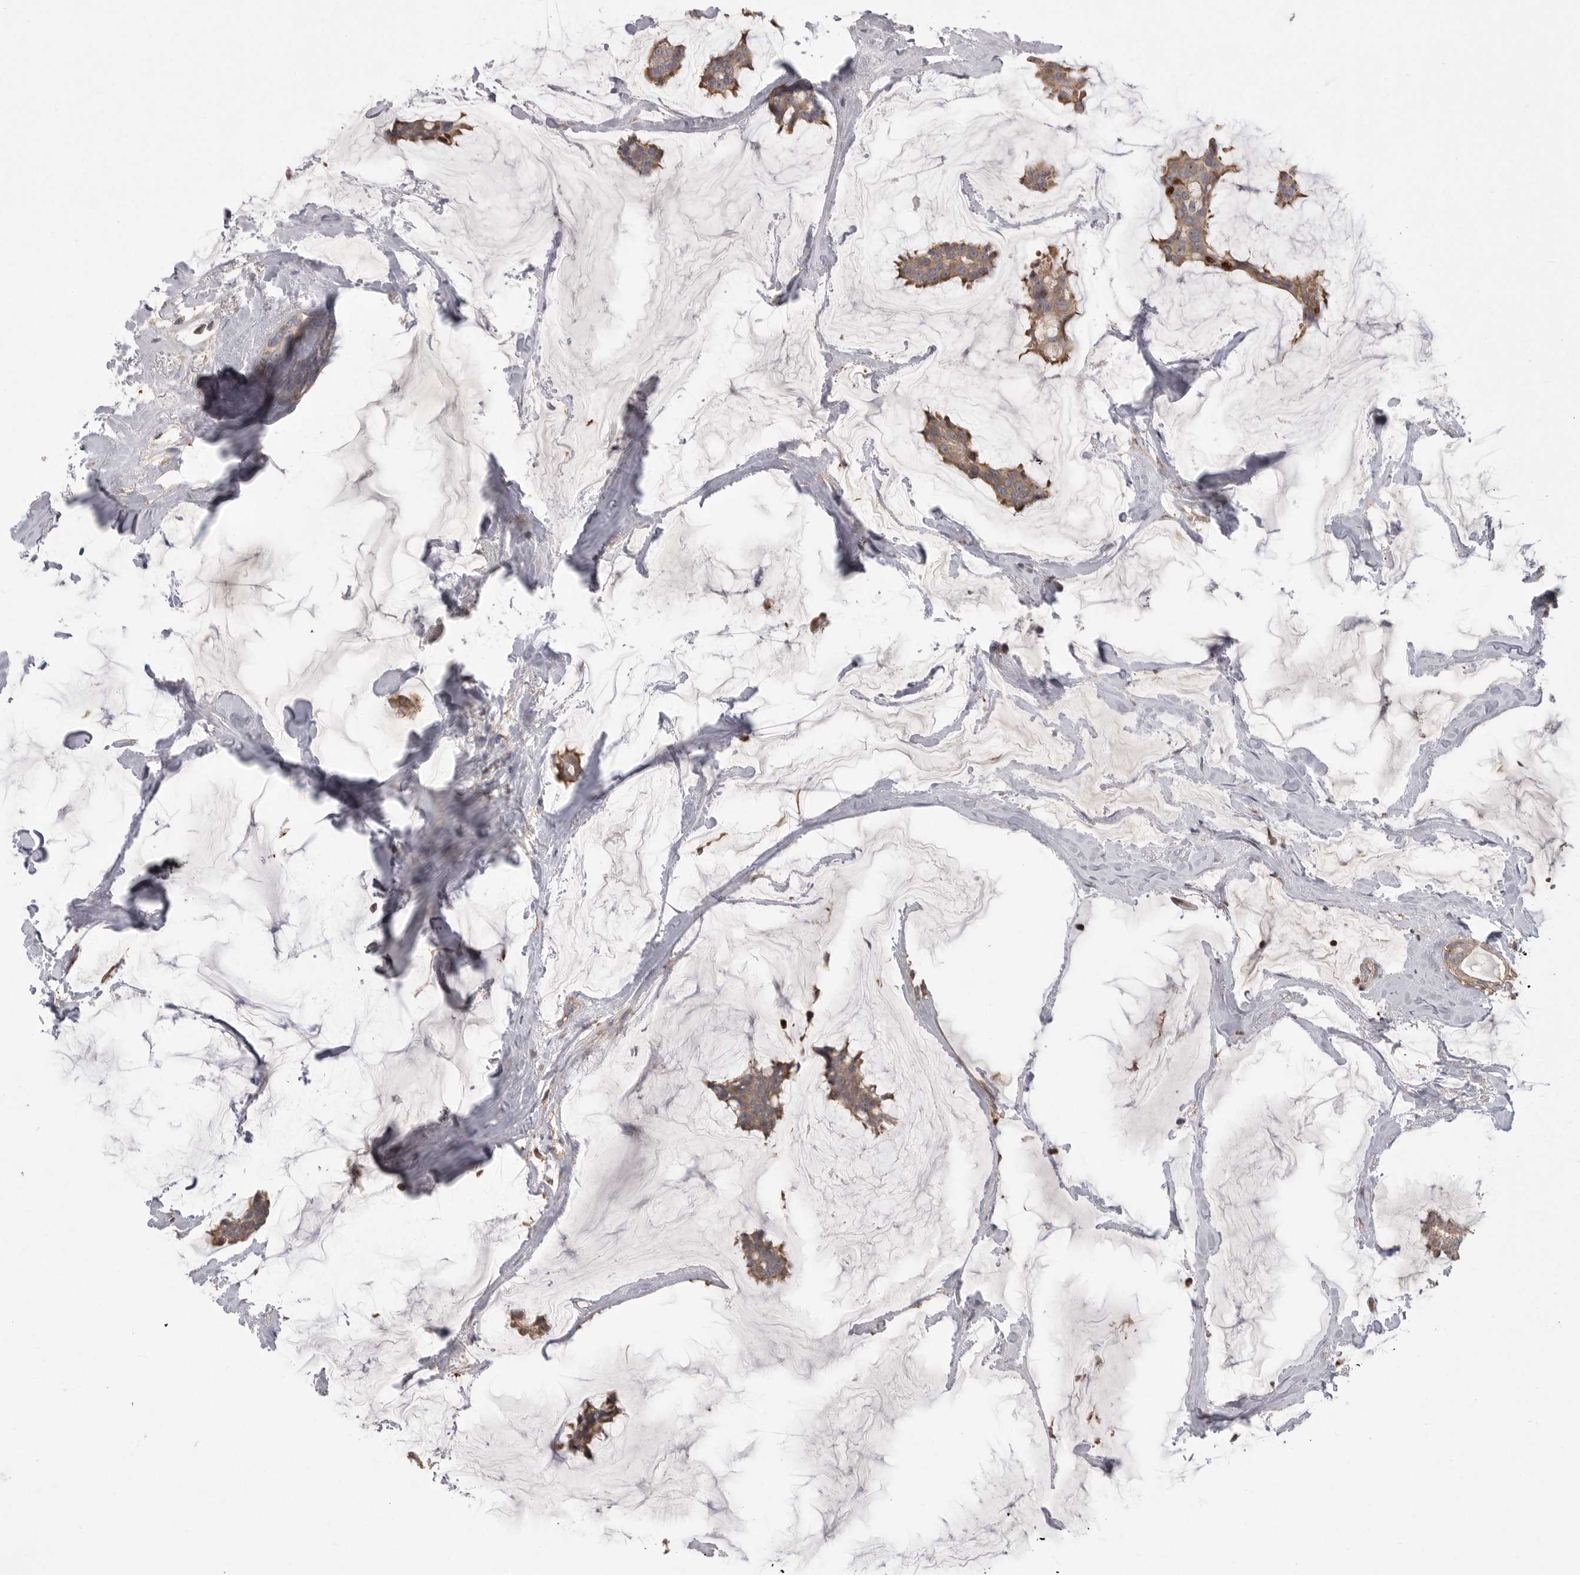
{"staining": {"intensity": "moderate", "quantity": ">75%", "location": "cytoplasmic/membranous"}, "tissue": "breast cancer", "cell_type": "Tumor cells", "image_type": "cancer", "snomed": [{"axis": "morphology", "description": "Duct carcinoma"}, {"axis": "topography", "description": "Breast"}], "caption": "Immunohistochemistry of human breast cancer displays medium levels of moderate cytoplasmic/membranous staining in about >75% of tumor cells.", "gene": "TOP2A", "patient": {"sex": "female", "age": 93}}